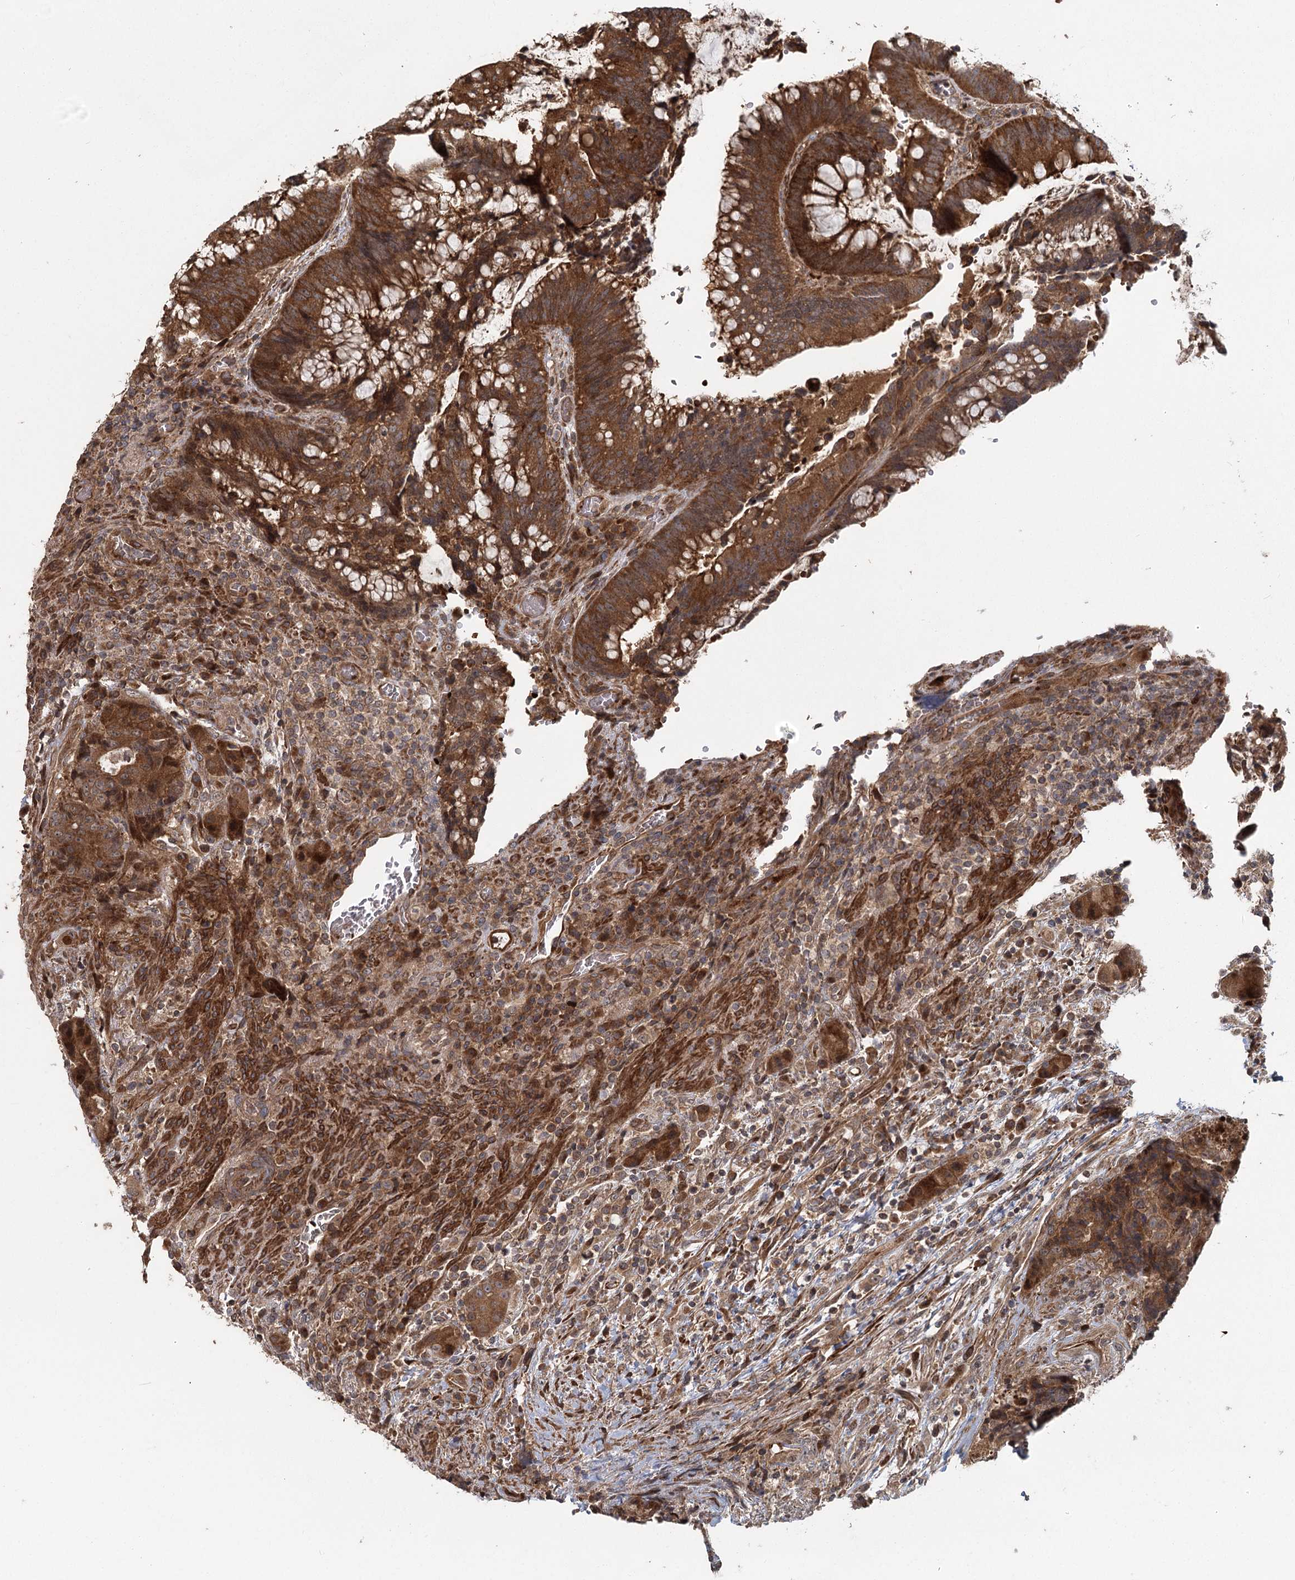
{"staining": {"intensity": "strong", "quantity": ">75%", "location": "cytoplasmic/membranous"}, "tissue": "colorectal cancer", "cell_type": "Tumor cells", "image_type": "cancer", "snomed": [{"axis": "morphology", "description": "Adenocarcinoma, NOS"}, {"axis": "topography", "description": "Rectum"}], "caption": "IHC photomicrograph of colorectal cancer (adenocarcinoma) stained for a protein (brown), which displays high levels of strong cytoplasmic/membranous staining in about >75% of tumor cells.", "gene": "RAPGEF6", "patient": {"sex": "male", "age": 69}}